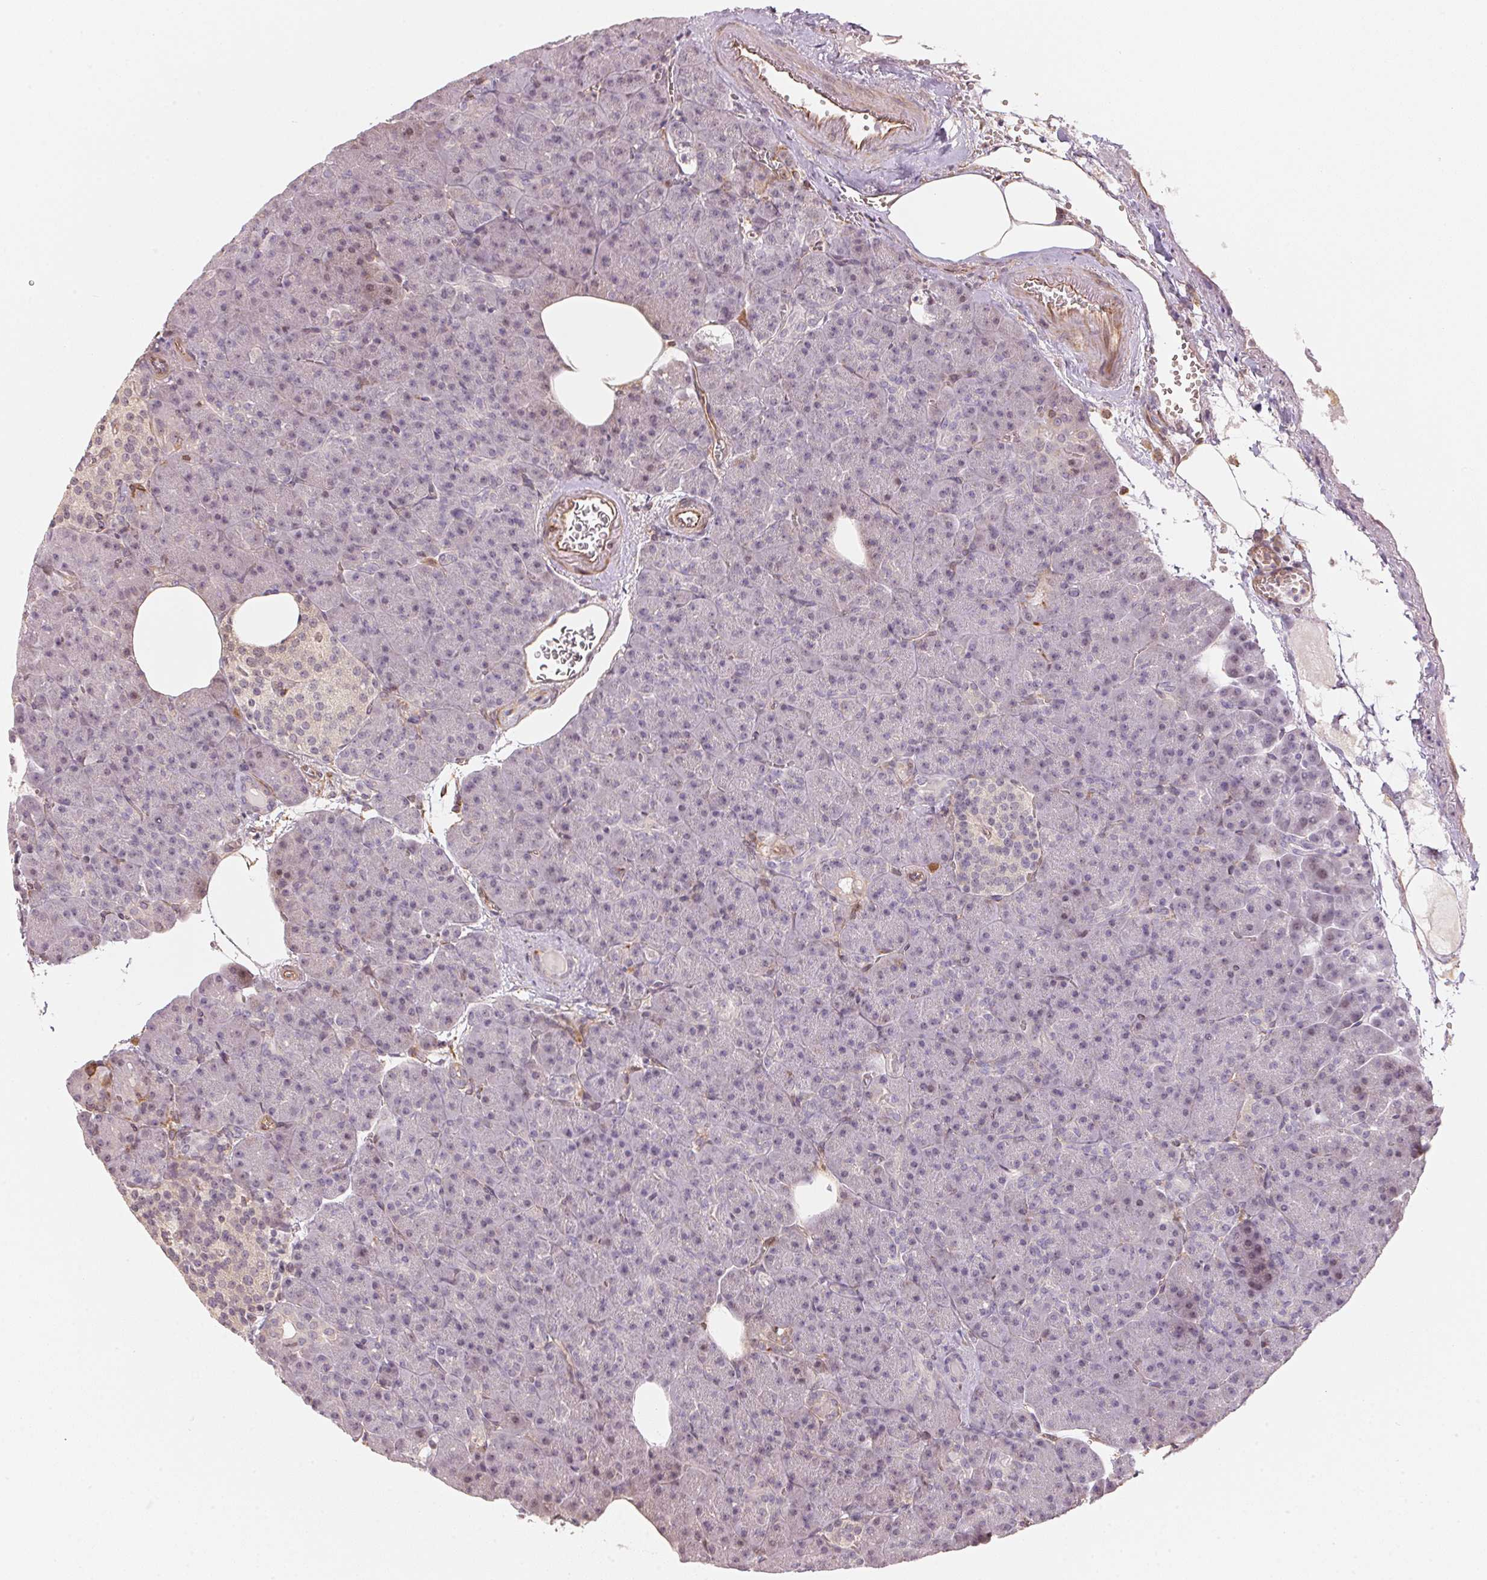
{"staining": {"intensity": "negative", "quantity": "none", "location": "none"}, "tissue": "pancreas", "cell_type": "Exocrine glandular cells", "image_type": "normal", "snomed": [{"axis": "morphology", "description": "Normal tissue, NOS"}, {"axis": "topography", "description": "Pancreas"}], "caption": "High magnification brightfield microscopy of unremarkable pancreas stained with DAB (brown) and counterstained with hematoxylin (blue): exocrine glandular cells show no significant staining. (Immunohistochemistry (ihc), brightfield microscopy, high magnification).", "gene": "FOXR2", "patient": {"sex": "female", "age": 74}}